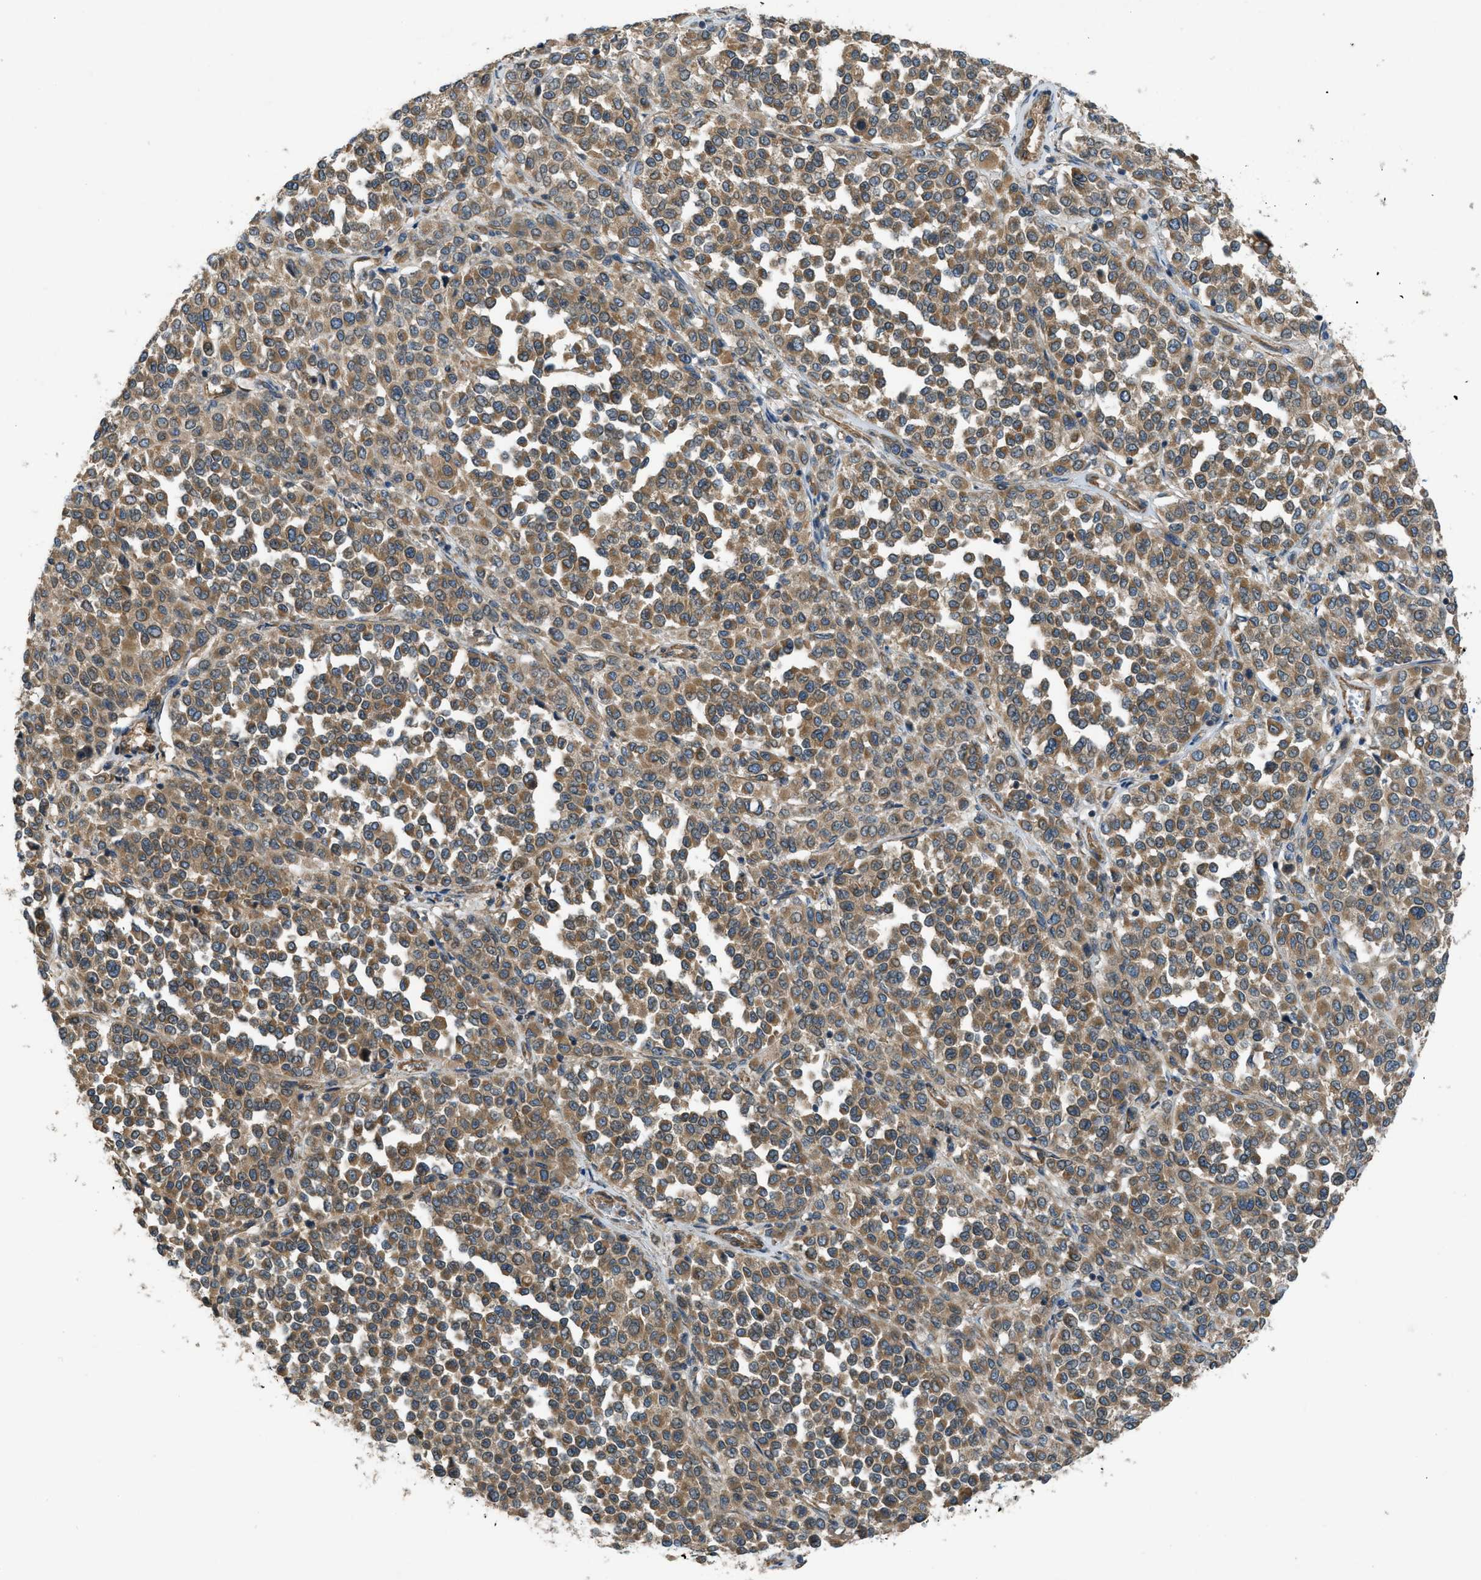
{"staining": {"intensity": "moderate", "quantity": ">75%", "location": "cytoplasmic/membranous"}, "tissue": "melanoma", "cell_type": "Tumor cells", "image_type": "cancer", "snomed": [{"axis": "morphology", "description": "Malignant melanoma, Metastatic site"}, {"axis": "topography", "description": "Pancreas"}], "caption": "Malignant melanoma (metastatic site) stained for a protein displays moderate cytoplasmic/membranous positivity in tumor cells. (brown staining indicates protein expression, while blue staining denotes nuclei).", "gene": "VEZT", "patient": {"sex": "female", "age": 30}}